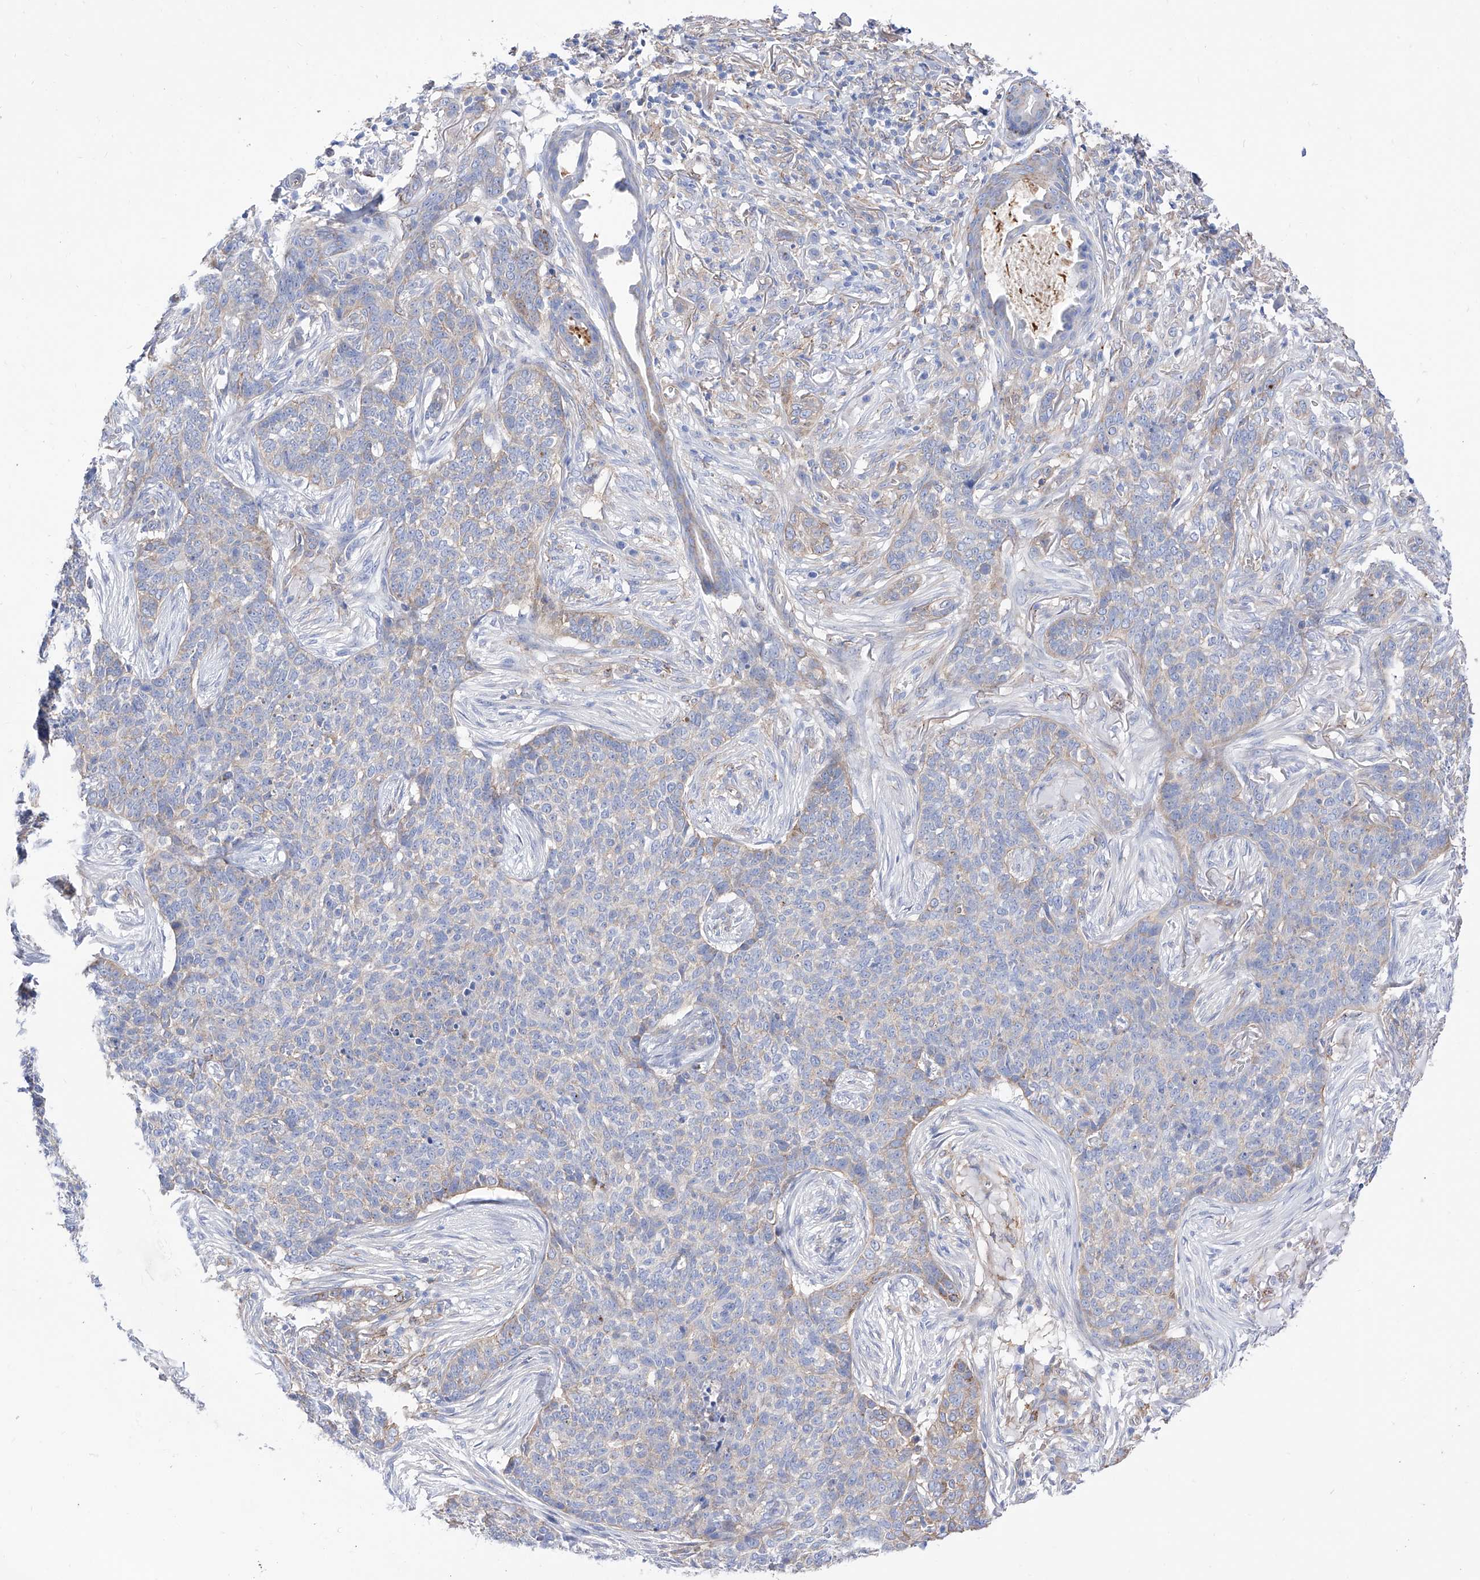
{"staining": {"intensity": "weak", "quantity": "<25%", "location": "cytoplasmic/membranous"}, "tissue": "skin cancer", "cell_type": "Tumor cells", "image_type": "cancer", "snomed": [{"axis": "morphology", "description": "Basal cell carcinoma"}, {"axis": "topography", "description": "Skin"}], "caption": "There is no significant positivity in tumor cells of skin cancer.", "gene": "ZNF653", "patient": {"sex": "male", "age": 85}}